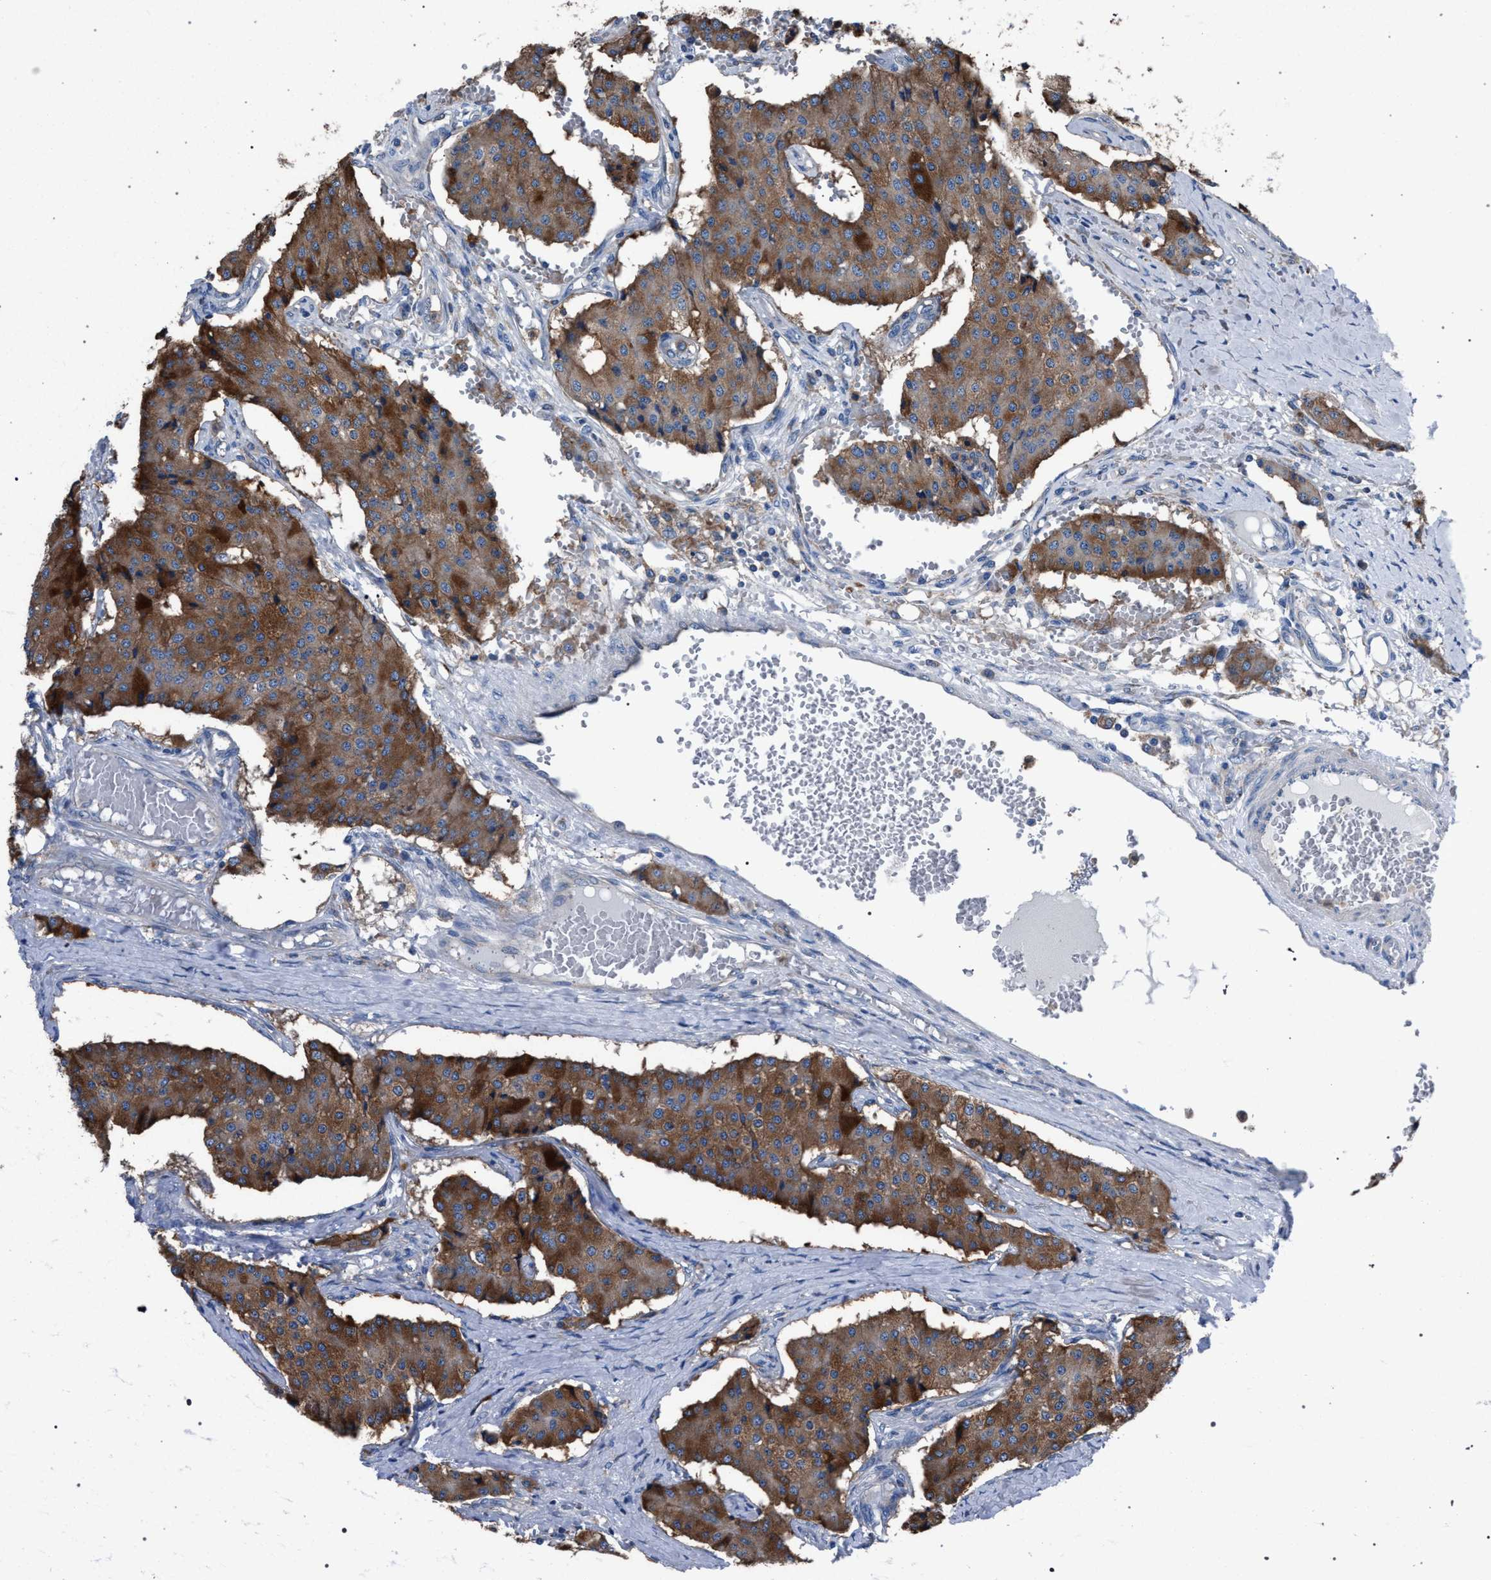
{"staining": {"intensity": "moderate", "quantity": ">75%", "location": "cytoplasmic/membranous"}, "tissue": "carcinoid", "cell_type": "Tumor cells", "image_type": "cancer", "snomed": [{"axis": "morphology", "description": "Carcinoid, malignant, NOS"}, {"axis": "topography", "description": "Colon"}], "caption": "Protein staining by immunohistochemistry demonstrates moderate cytoplasmic/membranous staining in about >75% of tumor cells in carcinoid (malignant). Immunohistochemistry stains the protein of interest in brown and the nuclei are stained blue.", "gene": "ATP6V0A1", "patient": {"sex": "female", "age": 52}}